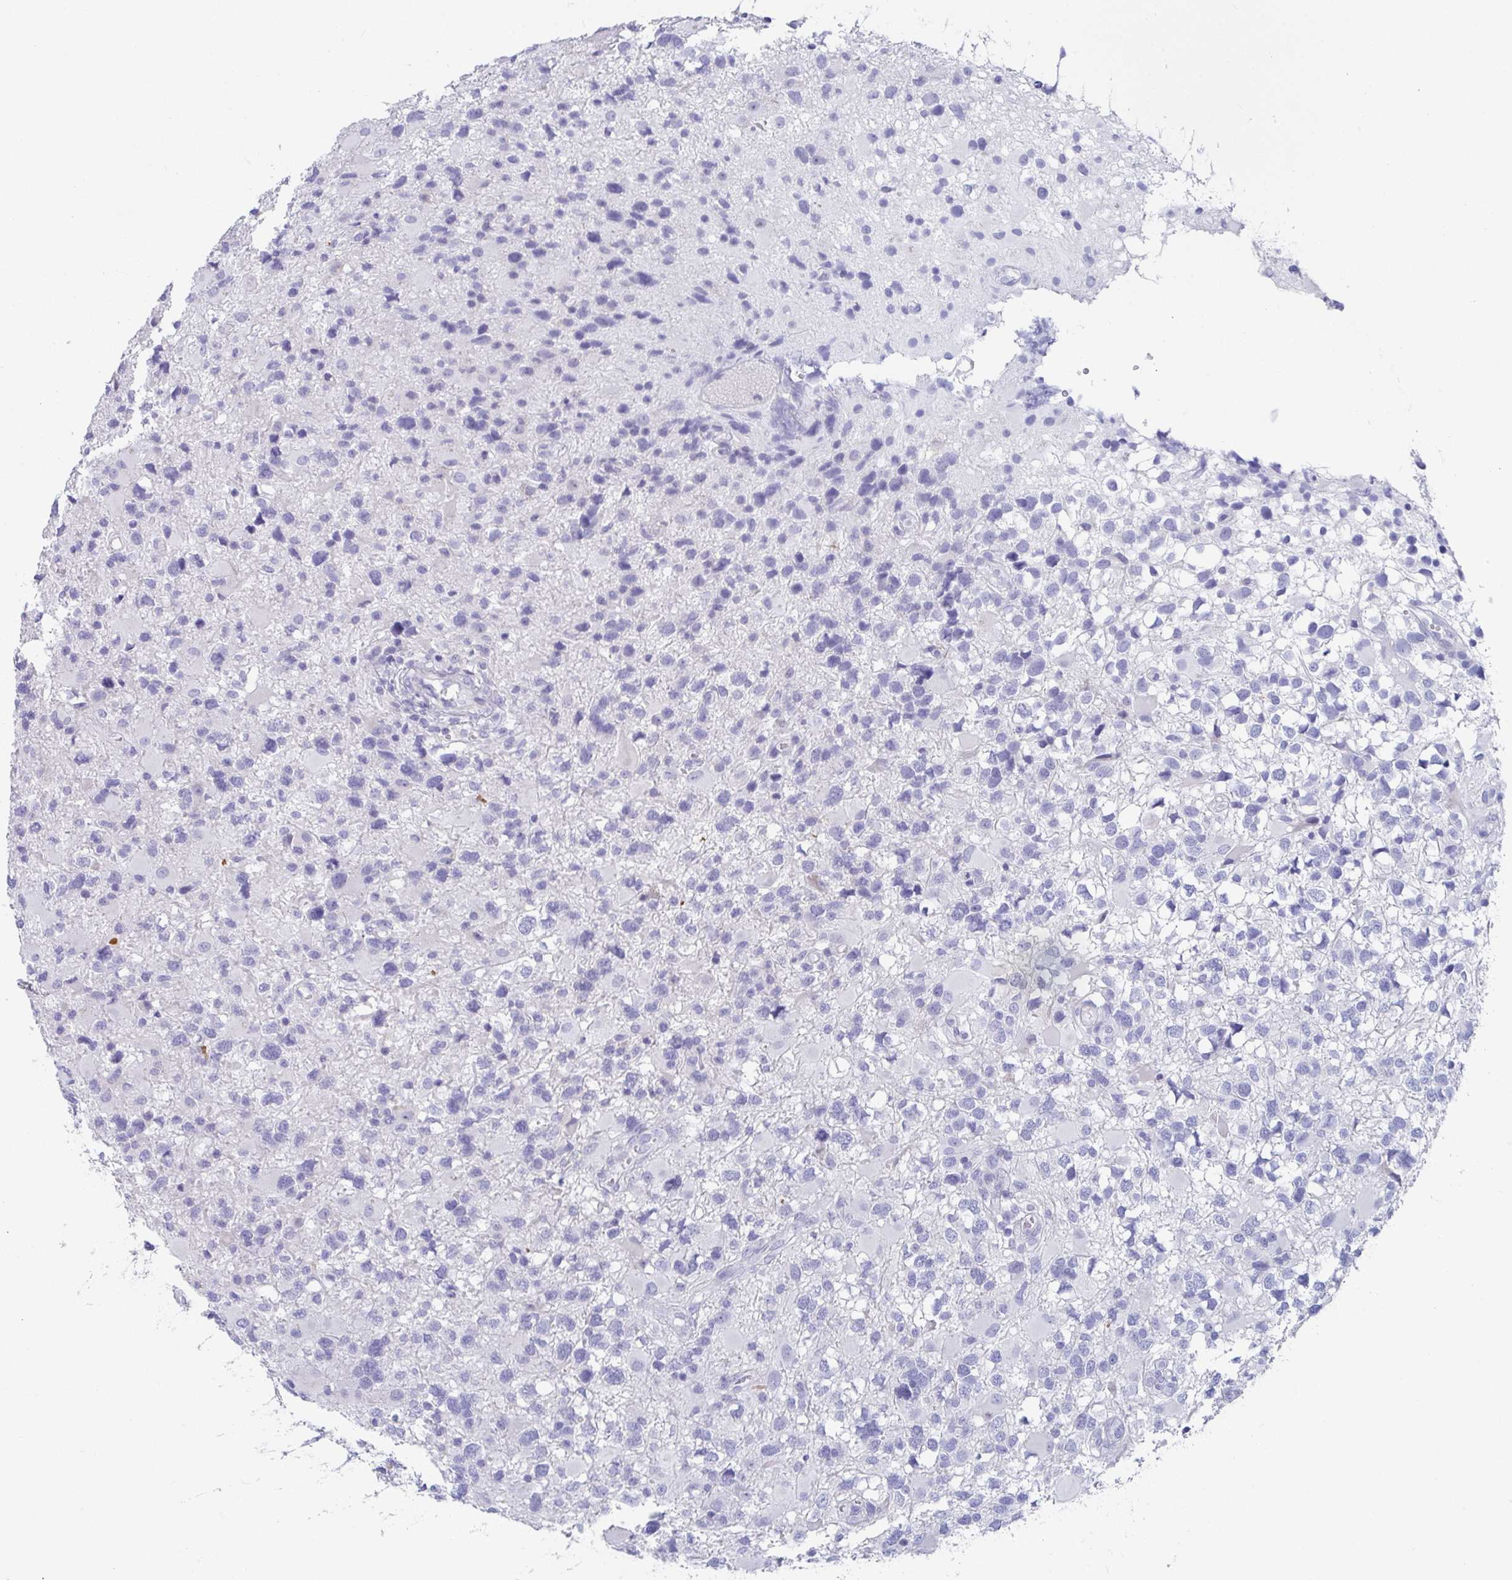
{"staining": {"intensity": "negative", "quantity": "none", "location": "none"}, "tissue": "glioma", "cell_type": "Tumor cells", "image_type": "cancer", "snomed": [{"axis": "morphology", "description": "Glioma, malignant, High grade"}, {"axis": "topography", "description": "Brain"}], "caption": "DAB immunohistochemical staining of glioma demonstrates no significant expression in tumor cells.", "gene": "PLA2G1B", "patient": {"sex": "male", "age": 54}}